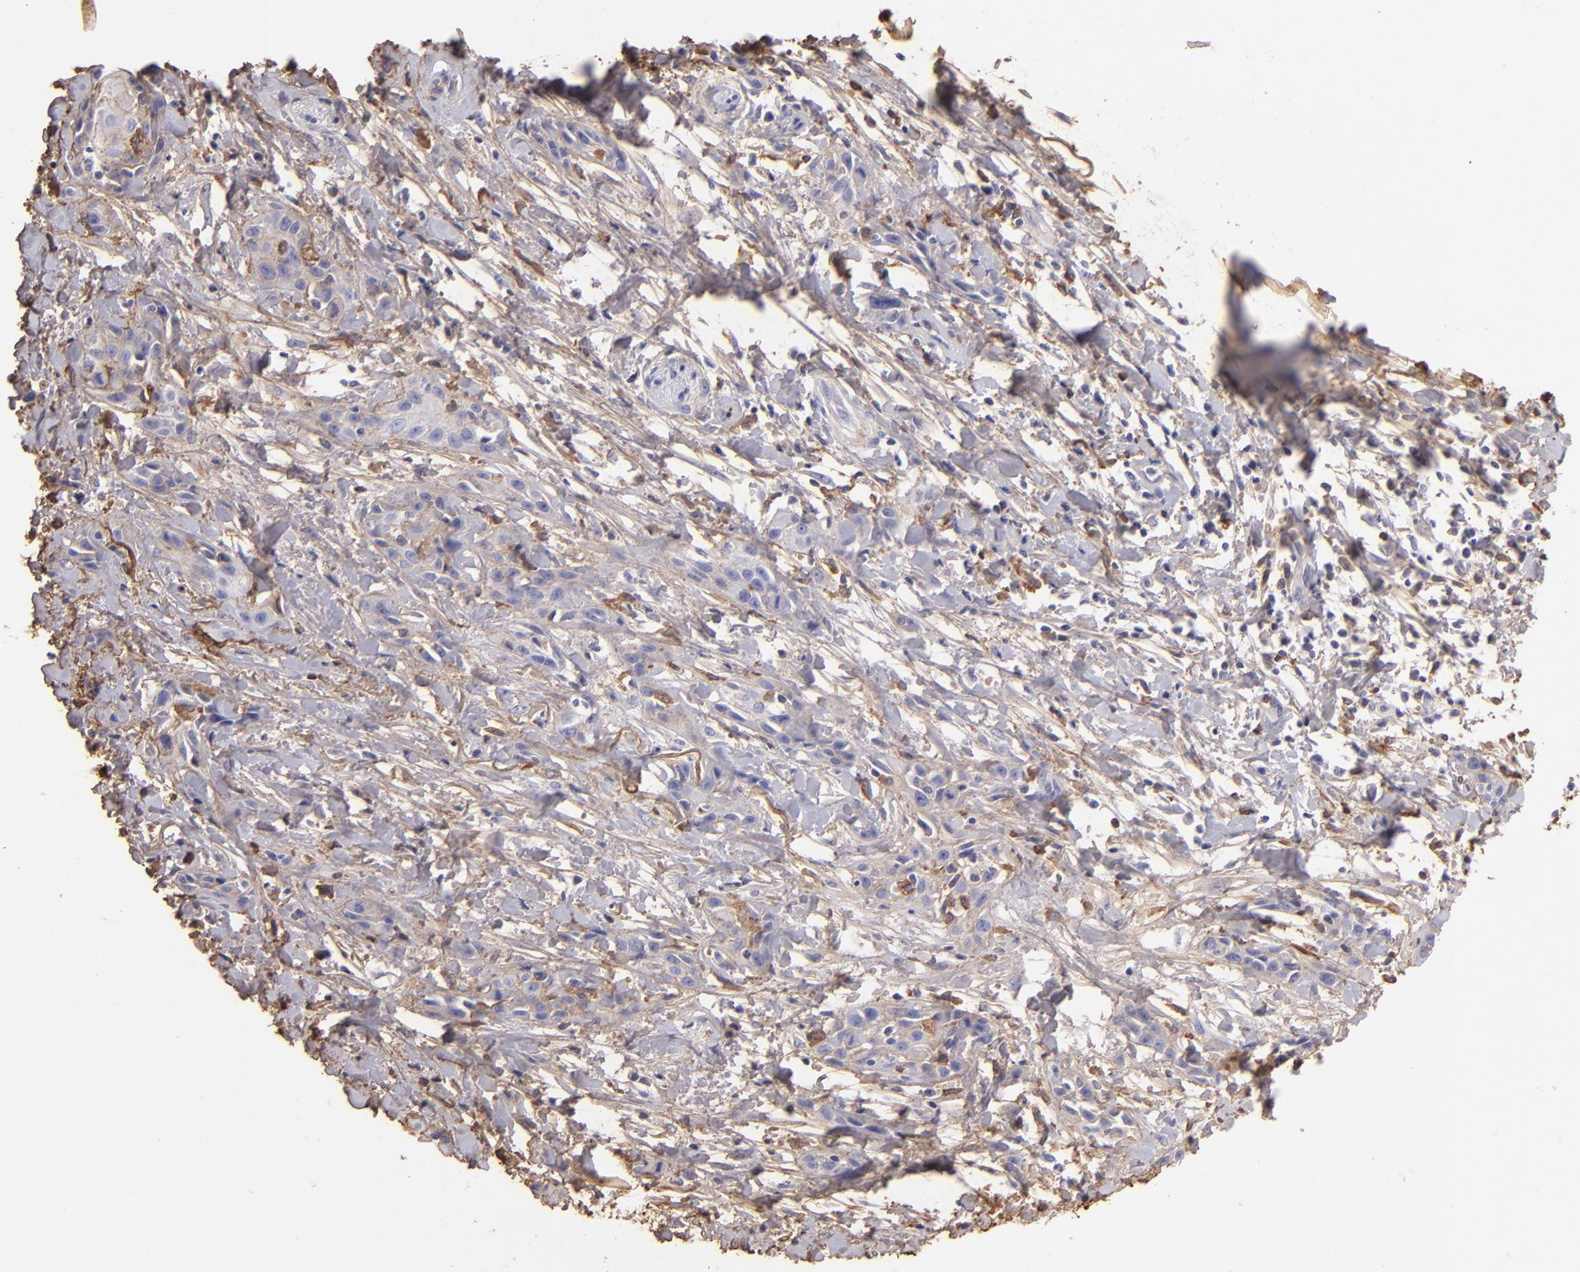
{"staining": {"intensity": "moderate", "quantity": ">75%", "location": "cytoplasmic/membranous"}, "tissue": "skin cancer", "cell_type": "Tumor cells", "image_type": "cancer", "snomed": [{"axis": "morphology", "description": "Squamous cell carcinoma, NOS"}, {"axis": "topography", "description": "Skin"}, {"axis": "topography", "description": "Anal"}], "caption": "Squamous cell carcinoma (skin) was stained to show a protein in brown. There is medium levels of moderate cytoplasmic/membranous staining in about >75% of tumor cells. (Brightfield microscopy of DAB IHC at high magnification).", "gene": "FGB", "patient": {"sex": "male", "age": 64}}